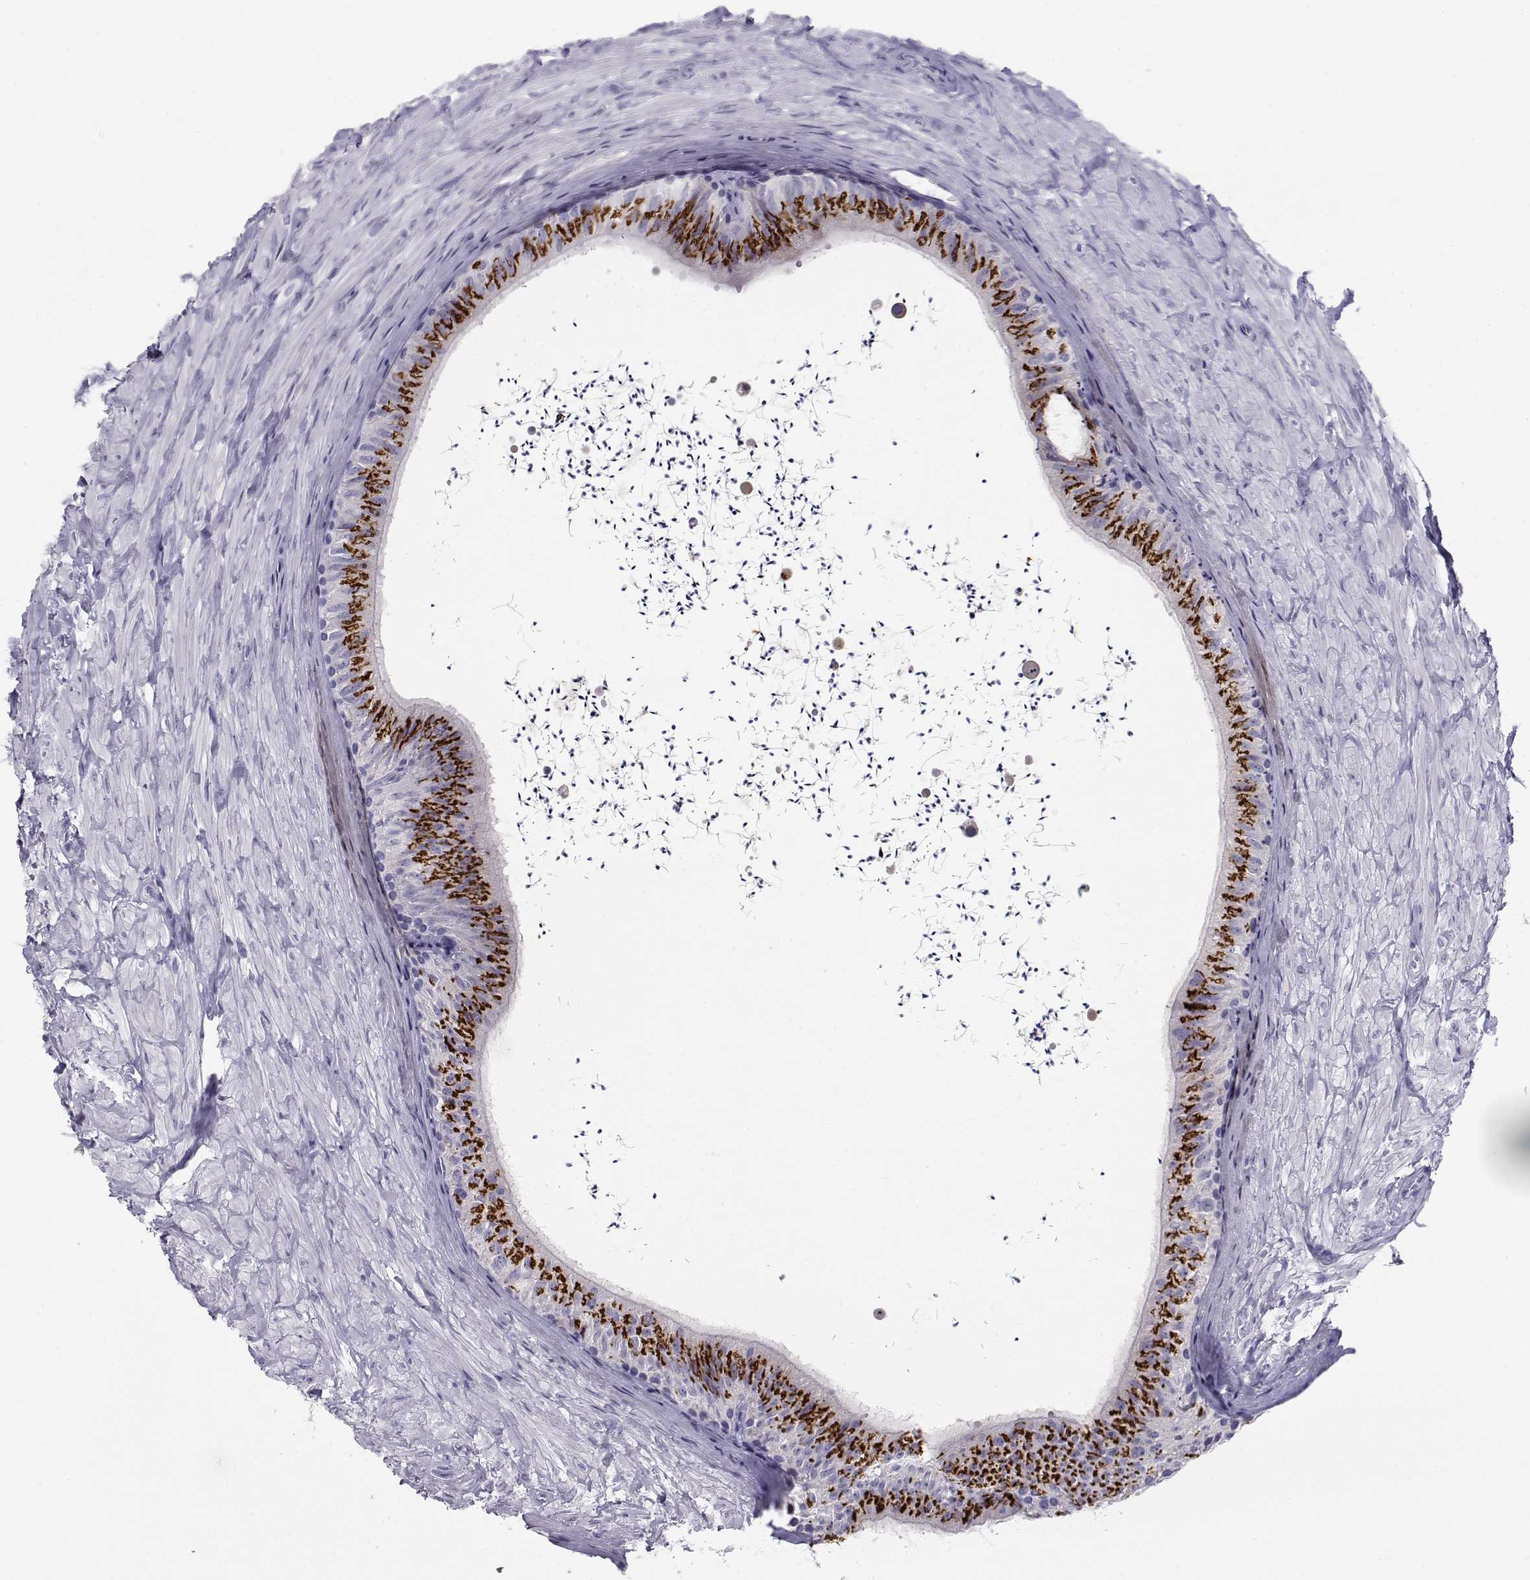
{"staining": {"intensity": "strong", "quantity": "25%-75%", "location": "cytoplasmic/membranous"}, "tissue": "epididymis", "cell_type": "Glandular cells", "image_type": "normal", "snomed": [{"axis": "morphology", "description": "Normal tissue, NOS"}, {"axis": "topography", "description": "Epididymis"}], "caption": "This micrograph displays IHC staining of normal epididymis, with high strong cytoplasmic/membranous positivity in approximately 25%-75% of glandular cells.", "gene": "RNASE12", "patient": {"sex": "male", "age": 32}}